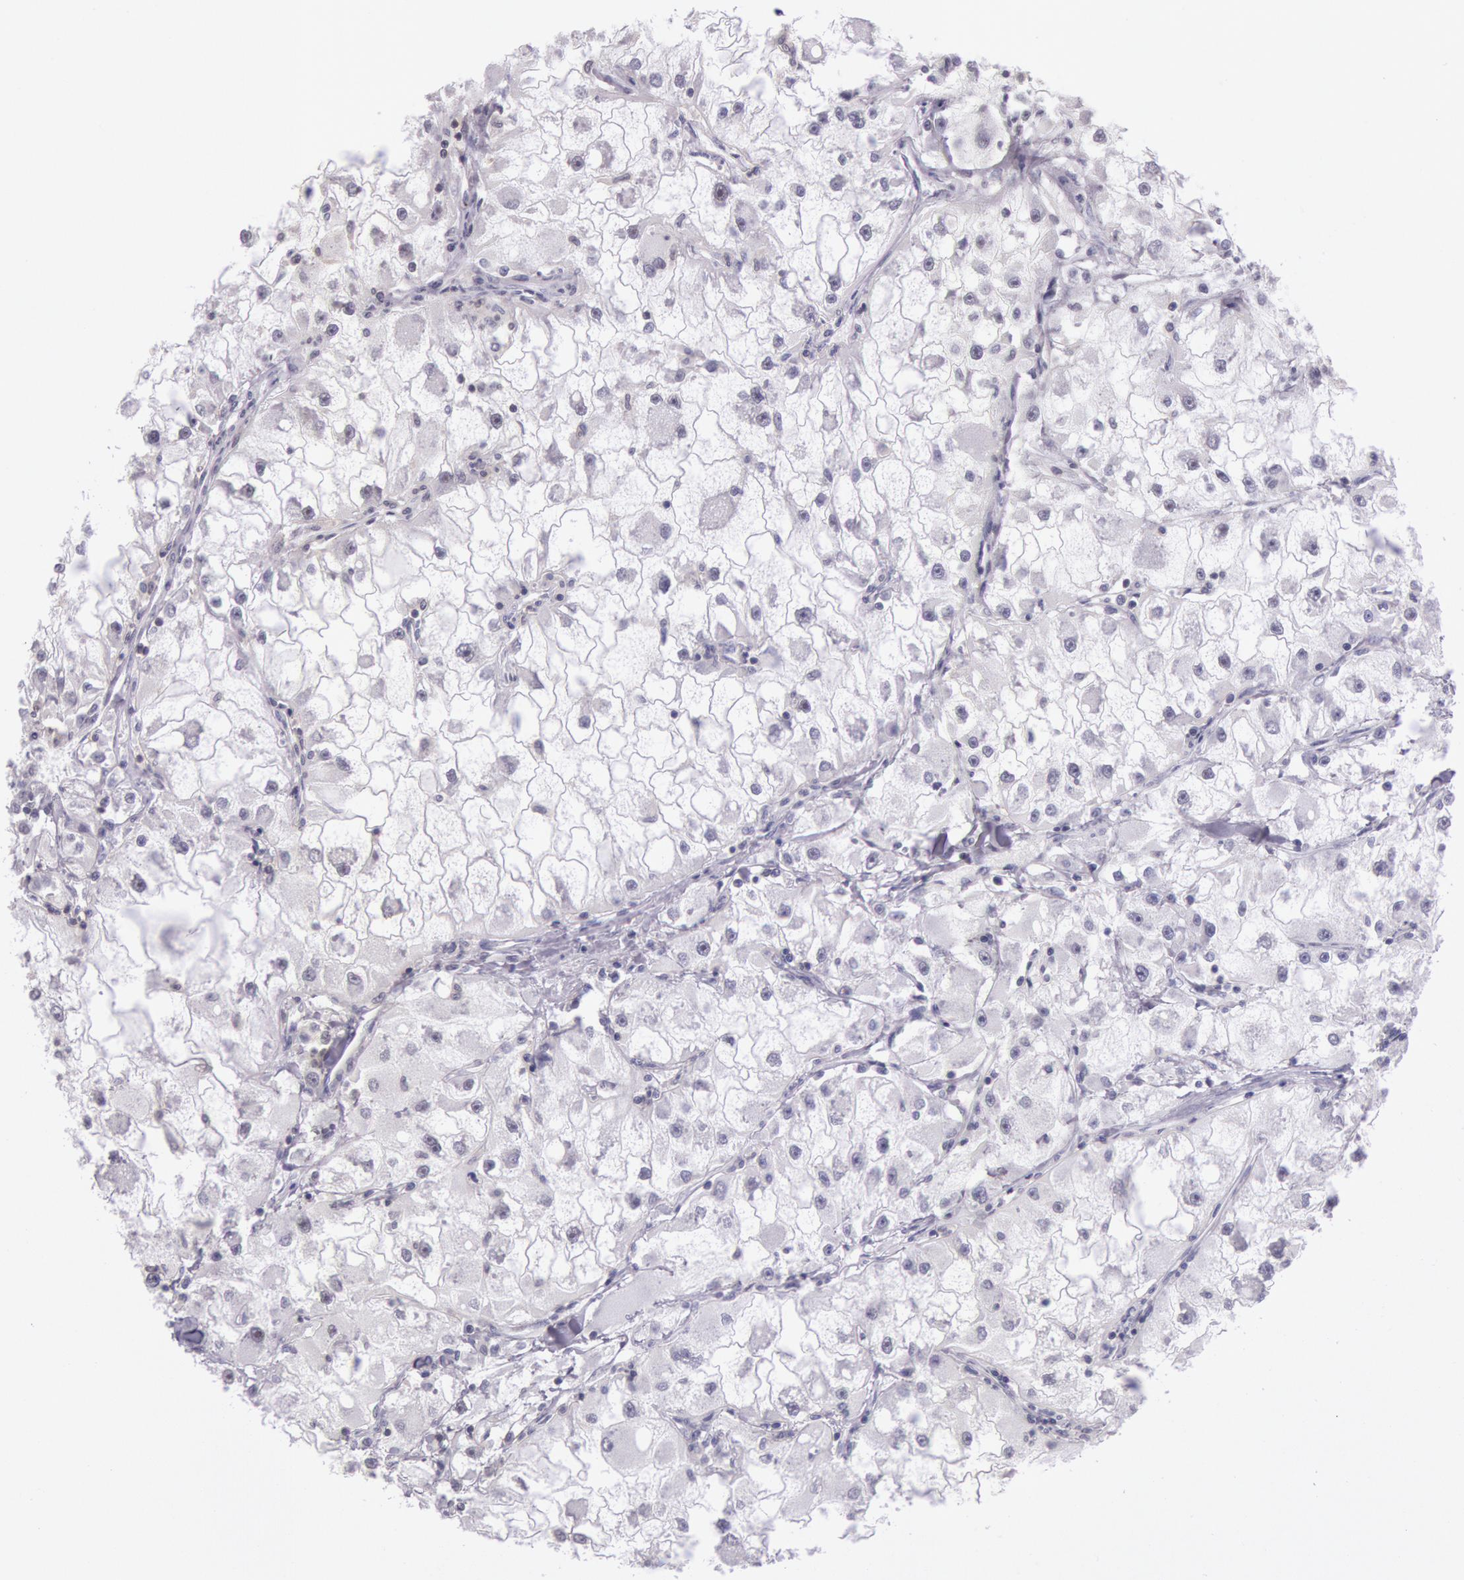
{"staining": {"intensity": "negative", "quantity": "none", "location": "none"}, "tissue": "renal cancer", "cell_type": "Tumor cells", "image_type": "cancer", "snomed": [{"axis": "morphology", "description": "Adenocarcinoma, NOS"}, {"axis": "topography", "description": "Kidney"}], "caption": "Immunohistochemistry of renal cancer exhibits no positivity in tumor cells.", "gene": "ESS2", "patient": {"sex": "female", "age": 73}}